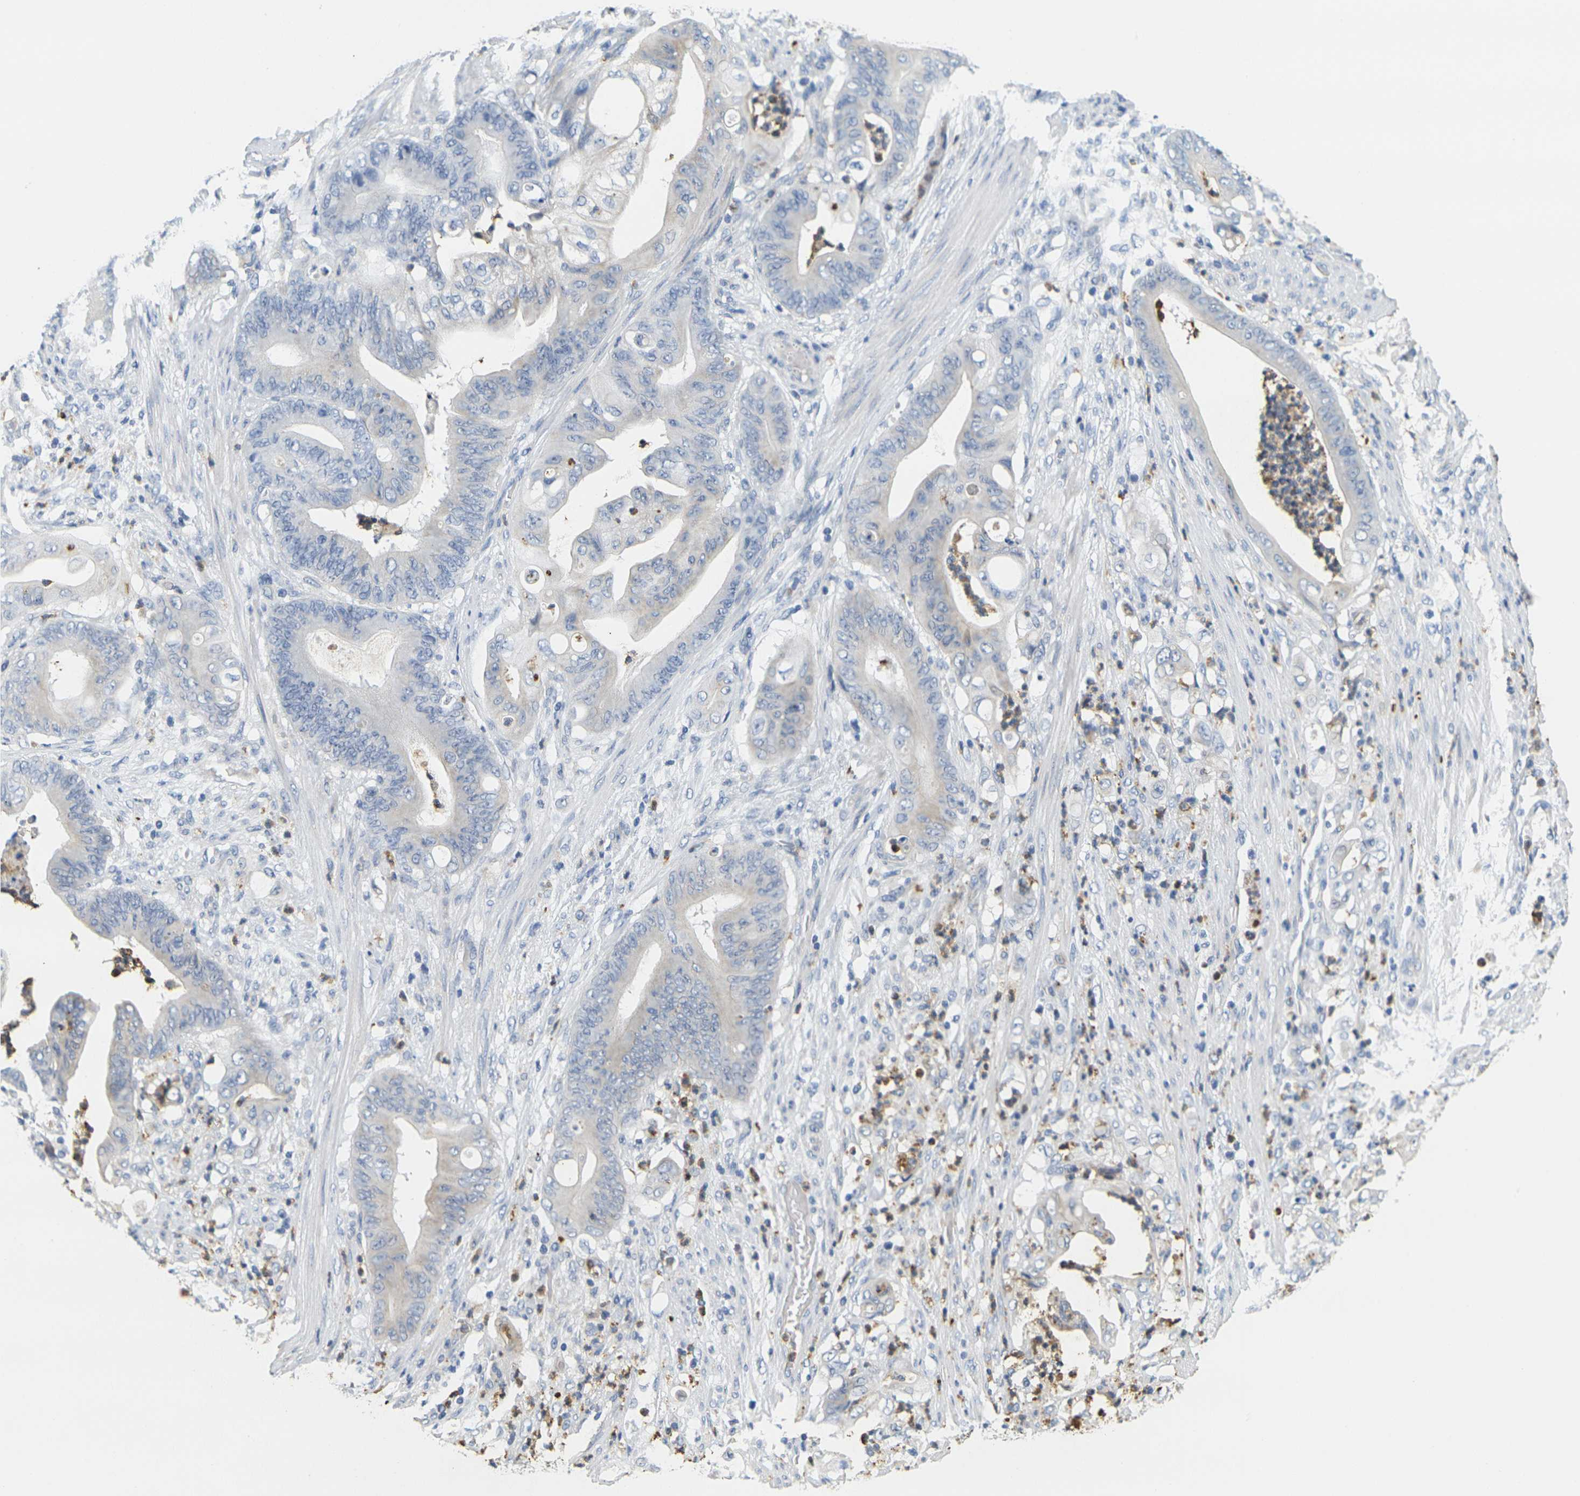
{"staining": {"intensity": "negative", "quantity": "none", "location": "none"}, "tissue": "stomach cancer", "cell_type": "Tumor cells", "image_type": "cancer", "snomed": [{"axis": "morphology", "description": "Adenocarcinoma, NOS"}, {"axis": "topography", "description": "Stomach"}], "caption": "High power microscopy photomicrograph of an immunohistochemistry image of stomach adenocarcinoma, revealing no significant expression in tumor cells.", "gene": "KLK5", "patient": {"sex": "female", "age": 73}}